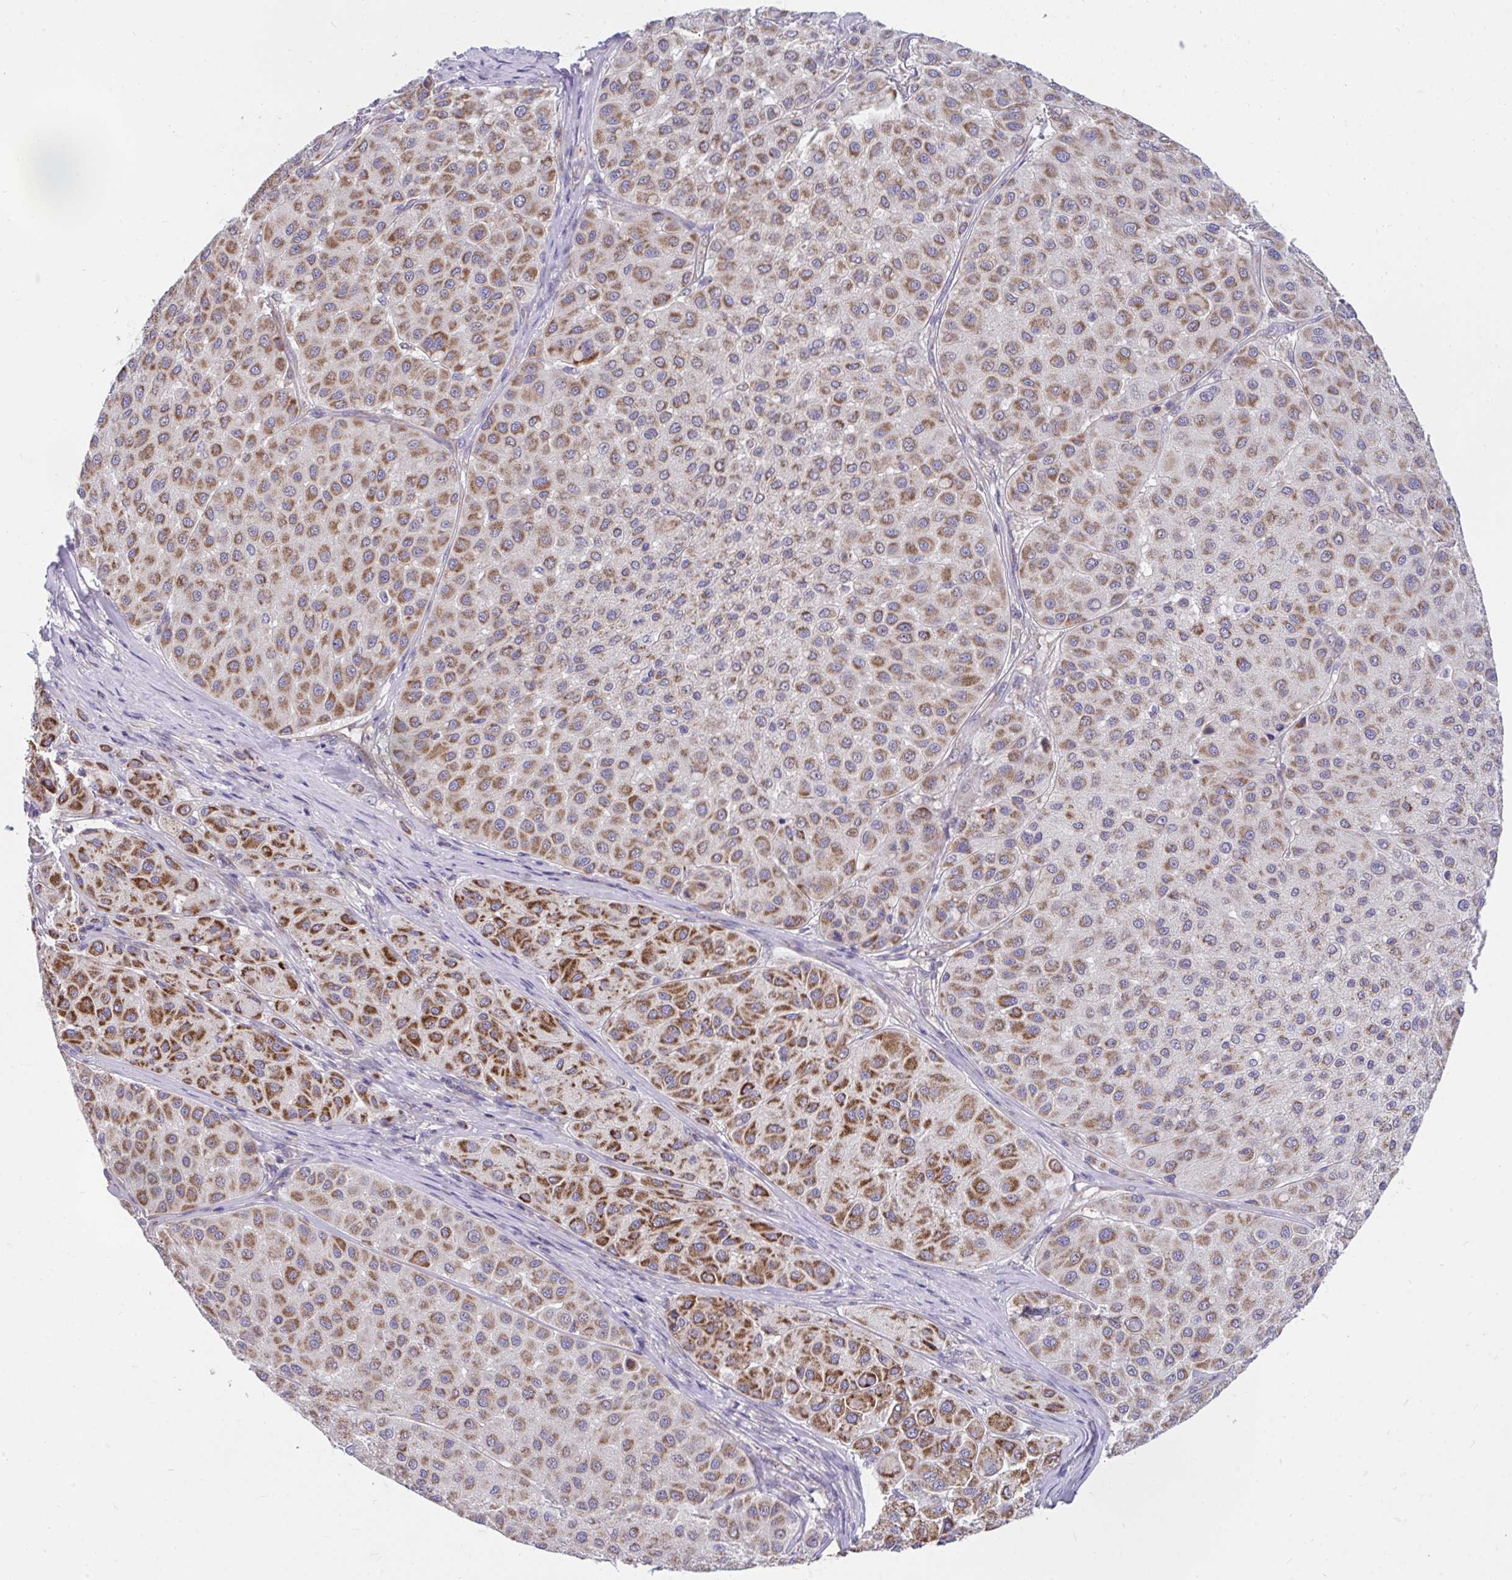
{"staining": {"intensity": "strong", "quantity": ">75%", "location": "cytoplasmic/membranous"}, "tissue": "melanoma", "cell_type": "Tumor cells", "image_type": "cancer", "snomed": [{"axis": "morphology", "description": "Malignant melanoma, Metastatic site"}, {"axis": "topography", "description": "Smooth muscle"}], "caption": "Brown immunohistochemical staining in human malignant melanoma (metastatic site) exhibits strong cytoplasmic/membranous staining in about >75% of tumor cells. (Stains: DAB (3,3'-diaminobenzidine) in brown, nuclei in blue, Microscopy: brightfield microscopy at high magnification).", "gene": "FHIP1B", "patient": {"sex": "male", "age": 41}}